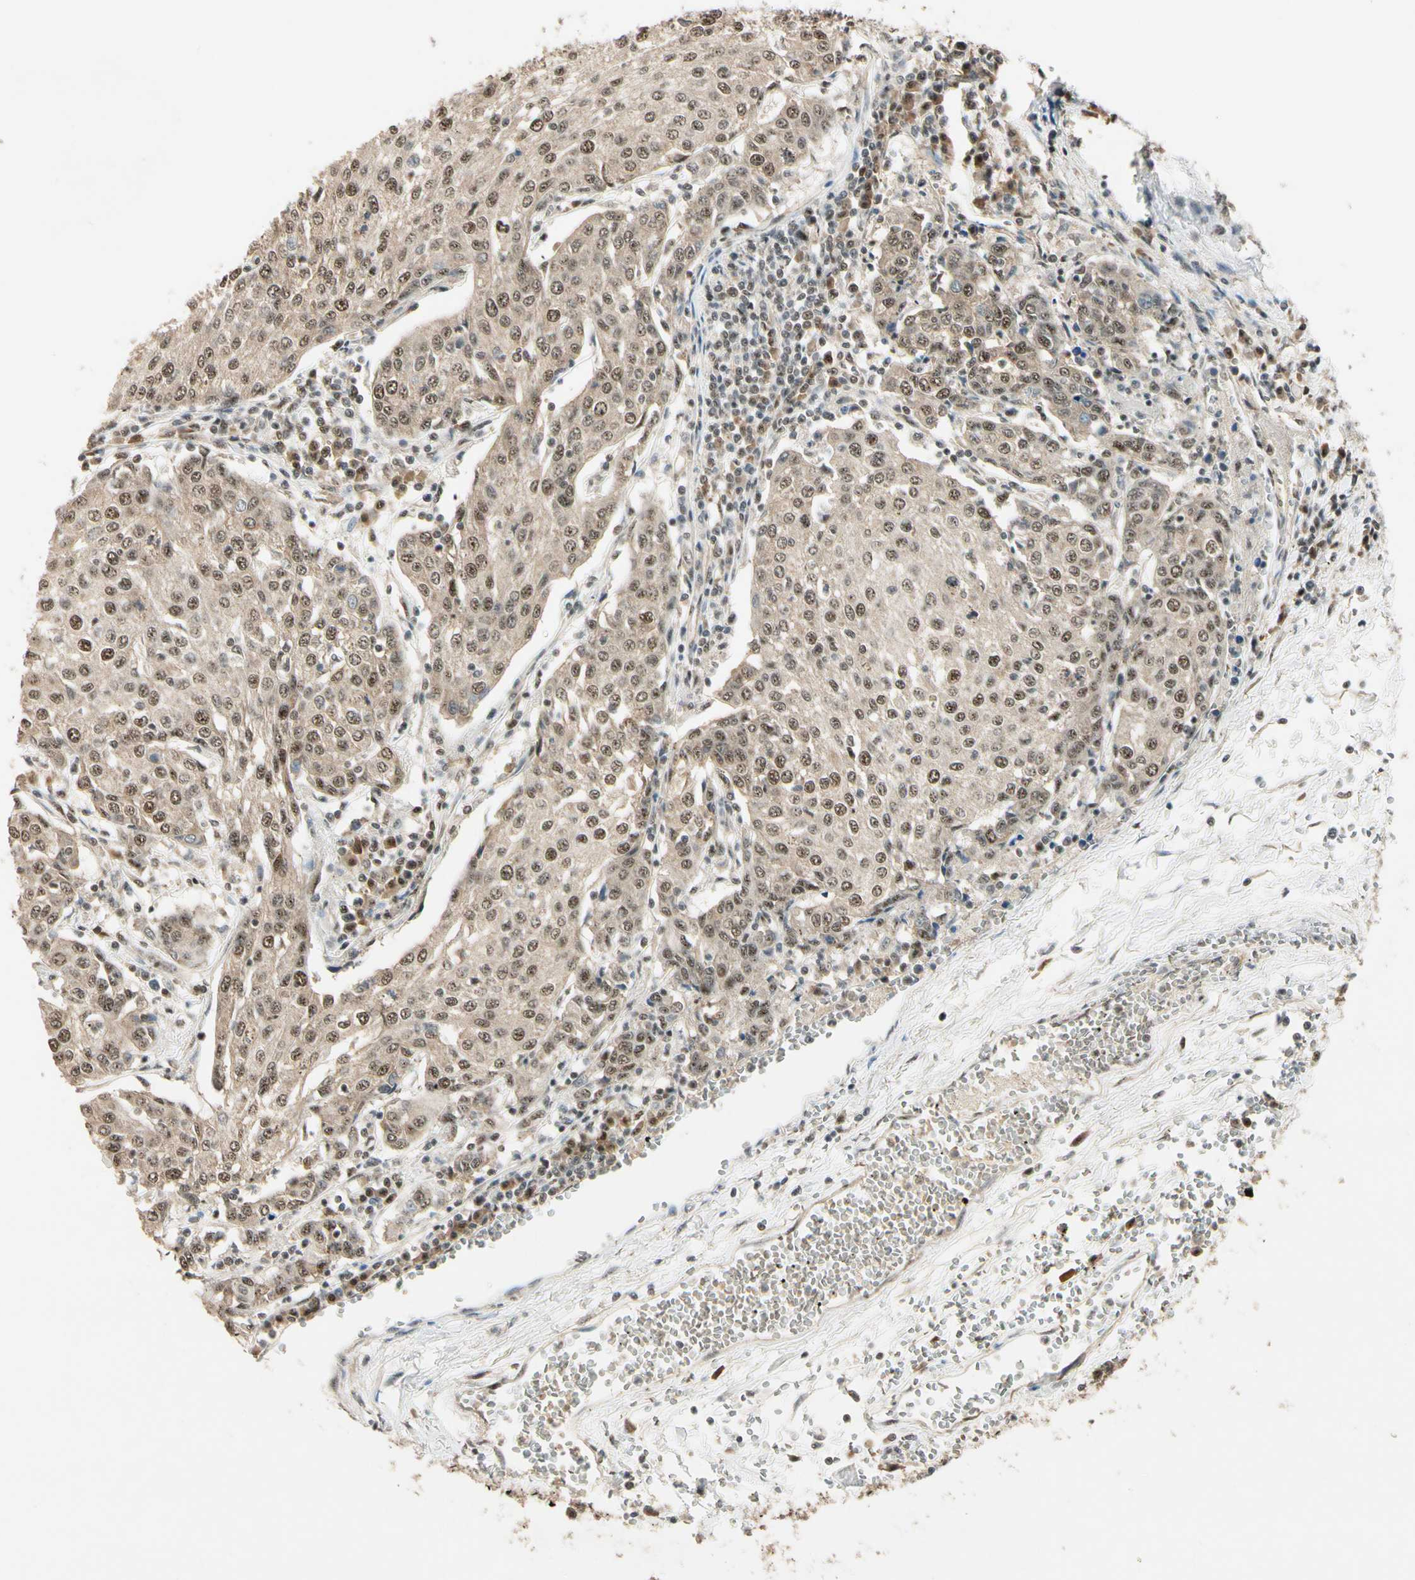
{"staining": {"intensity": "moderate", "quantity": ">75%", "location": "cytoplasmic/membranous,nuclear"}, "tissue": "urothelial cancer", "cell_type": "Tumor cells", "image_type": "cancer", "snomed": [{"axis": "morphology", "description": "Urothelial carcinoma, High grade"}, {"axis": "topography", "description": "Urinary bladder"}], "caption": "Moderate cytoplasmic/membranous and nuclear positivity for a protein is appreciated in about >75% of tumor cells of urothelial cancer using immunohistochemistry.", "gene": "MCPH1", "patient": {"sex": "female", "age": 85}}